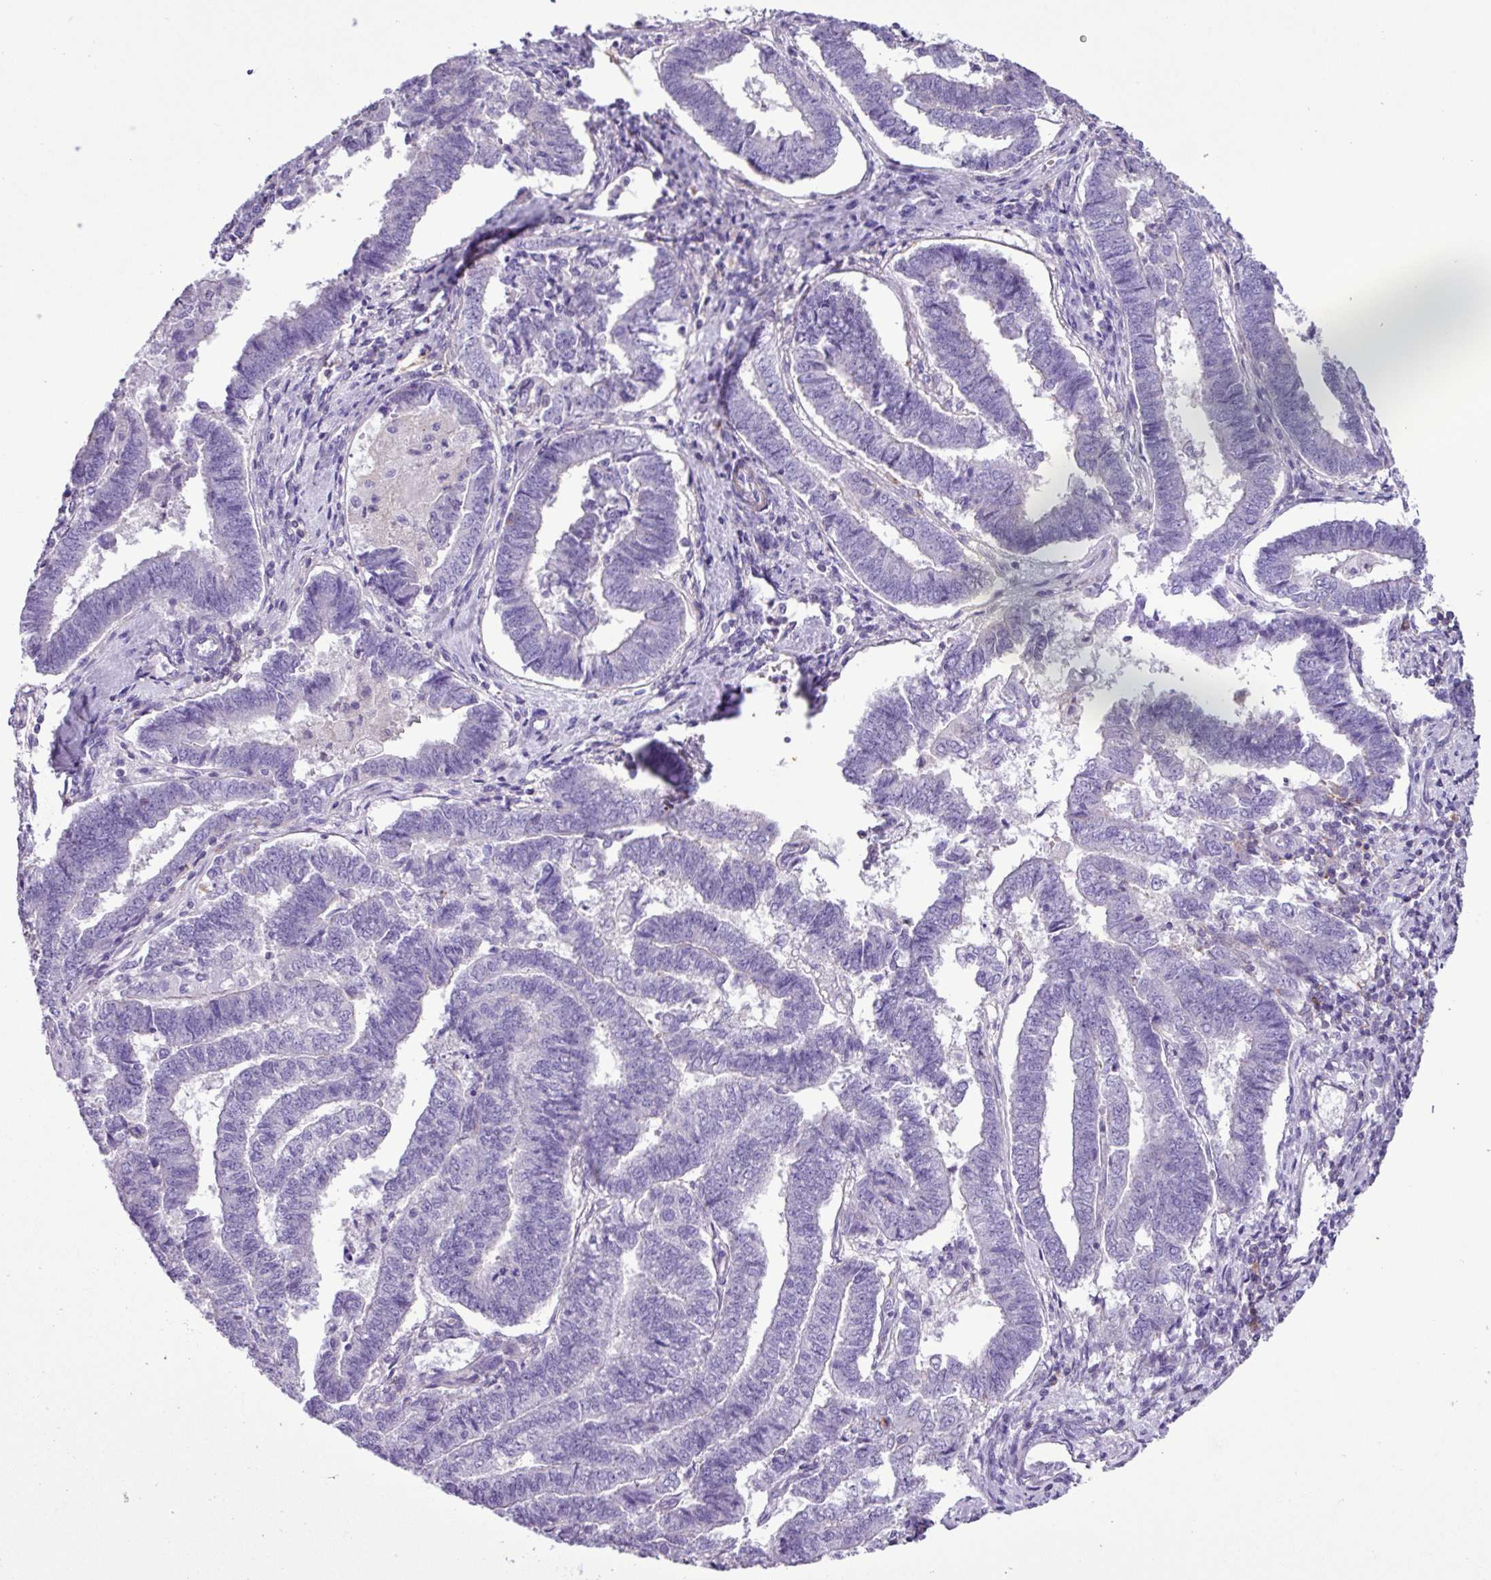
{"staining": {"intensity": "negative", "quantity": "none", "location": "none"}, "tissue": "endometrial cancer", "cell_type": "Tumor cells", "image_type": "cancer", "snomed": [{"axis": "morphology", "description": "Adenocarcinoma, NOS"}, {"axis": "topography", "description": "Endometrium"}], "caption": "This is an immunohistochemistry image of endometrial cancer. There is no positivity in tumor cells.", "gene": "ZNF334", "patient": {"sex": "female", "age": 72}}